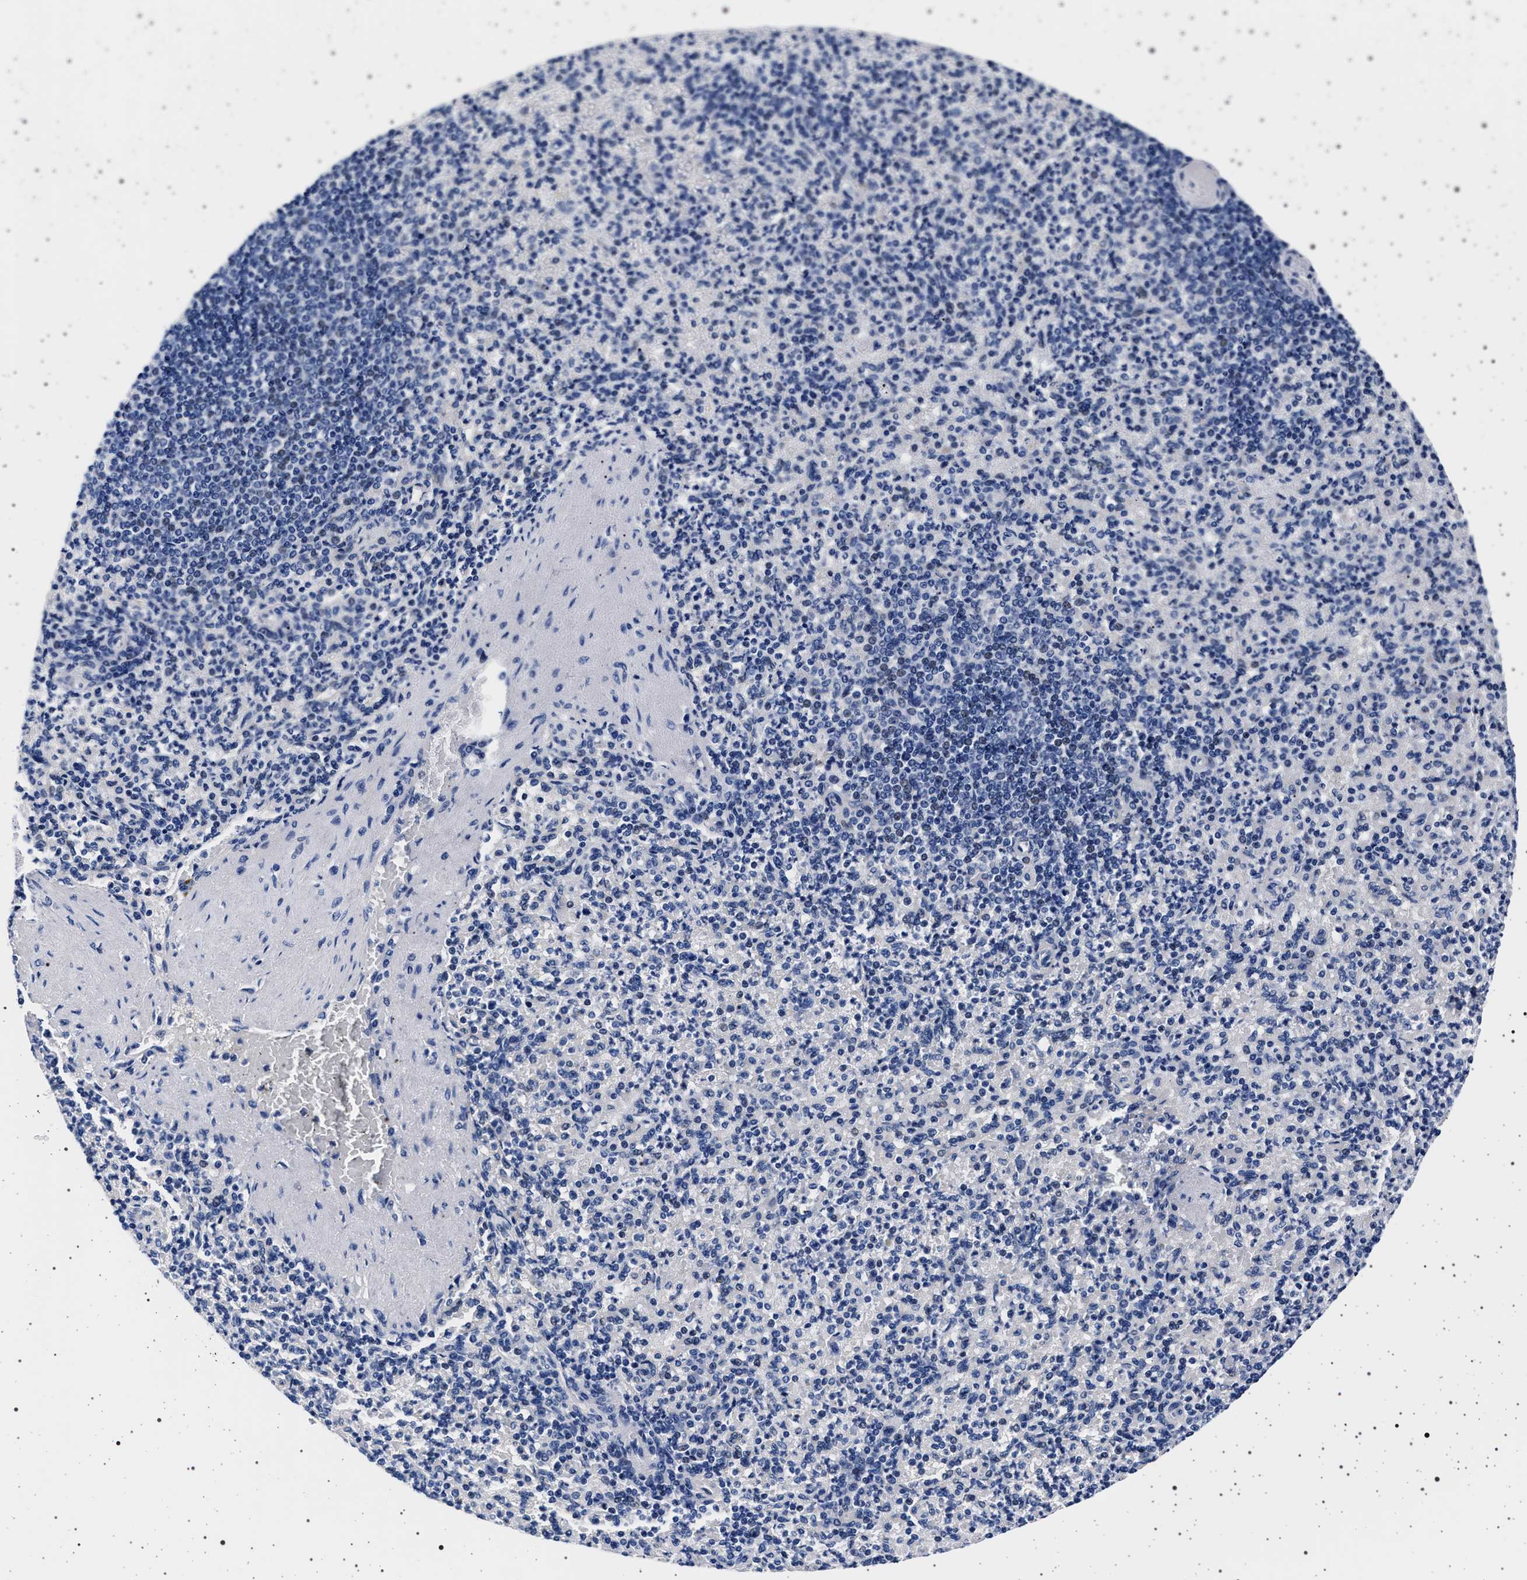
{"staining": {"intensity": "negative", "quantity": "none", "location": "none"}, "tissue": "spleen", "cell_type": "Cells in red pulp", "image_type": "normal", "snomed": [{"axis": "morphology", "description": "Normal tissue, NOS"}, {"axis": "topography", "description": "Spleen"}], "caption": "High power microscopy photomicrograph of an IHC image of unremarkable spleen, revealing no significant expression in cells in red pulp. The staining is performed using DAB (3,3'-diaminobenzidine) brown chromogen with nuclei counter-stained in using hematoxylin.", "gene": "SLC9A1", "patient": {"sex": "female", "age": 74}}